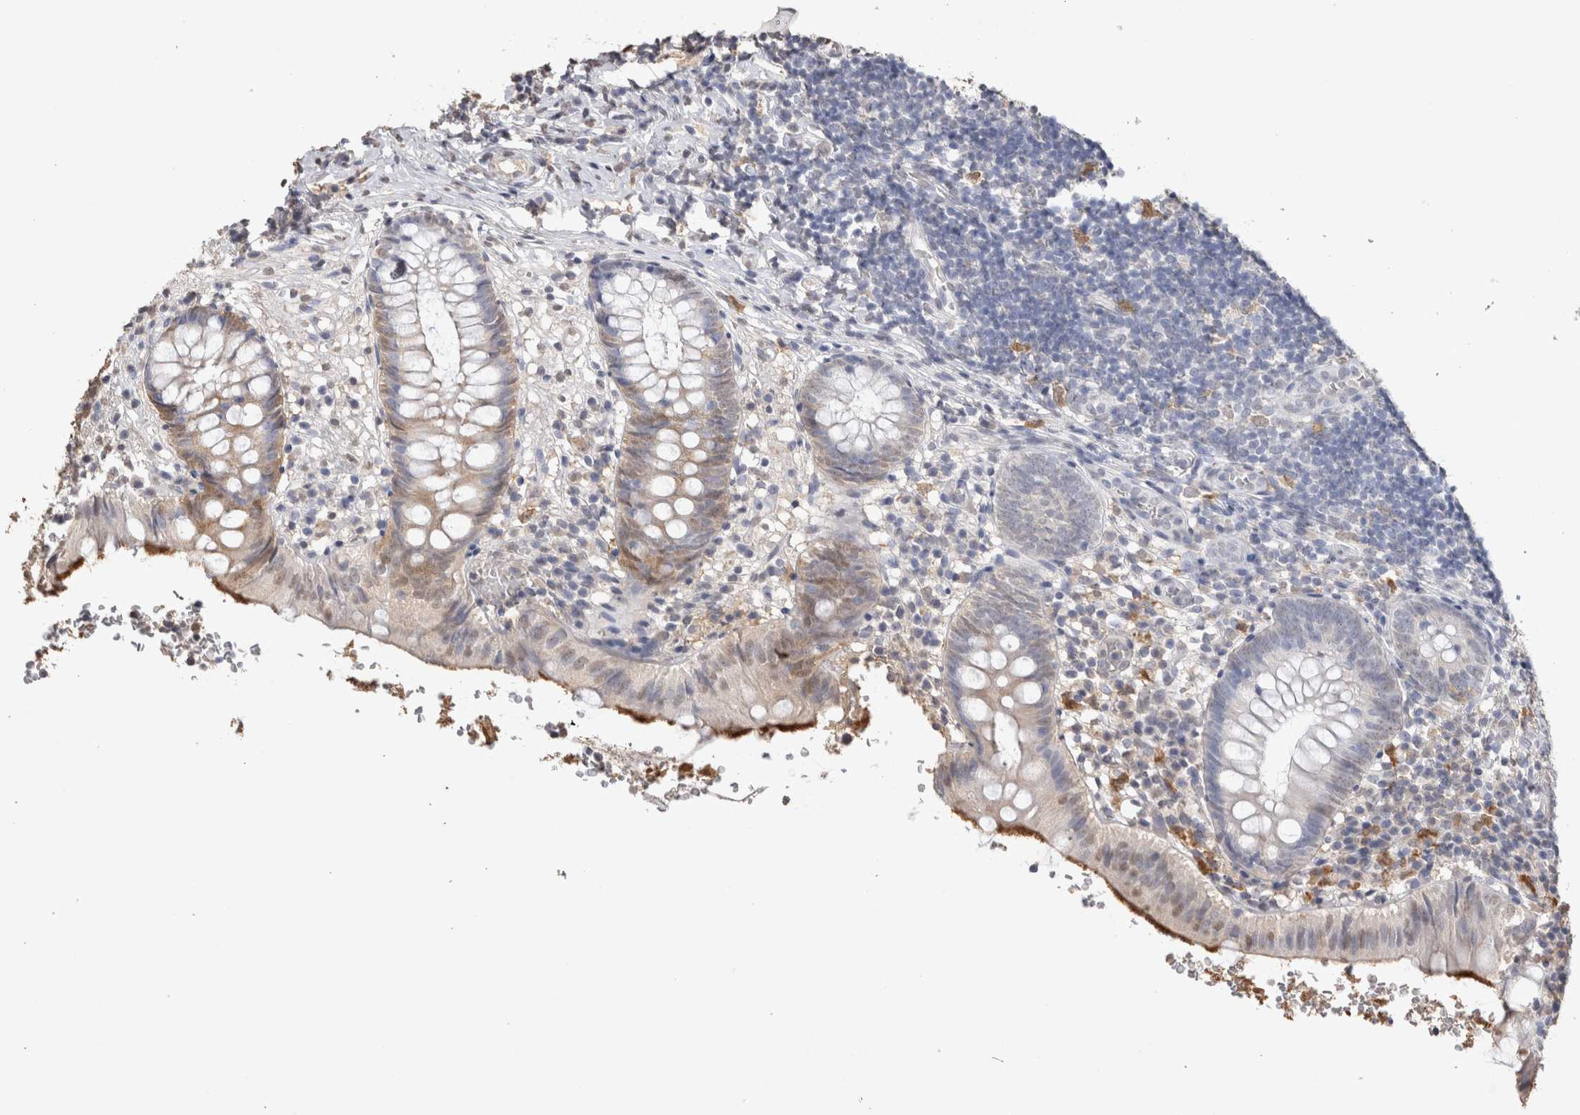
{"staining": {"intensity": "moderate", "quantity": "<25%", "location": "cytoplasmic/membranous,nuclear"}, "tissue": "appendix", "cell_type": "Glandular cells", "image_type": "normal", "snomed": [{"axis": "morphology", "description": "Normal tissue, NOS"}, {"axis": "topography", "description": "Appendix"}], "caption": "Immunohistochemical staining of benign human appendix exhibits moderate cytoplasmic/membranous,nuclear protein positivity in about <25% of glandular cells.", "gene": "LGALS2", "patient": {"sex": "male", "age": 8}}